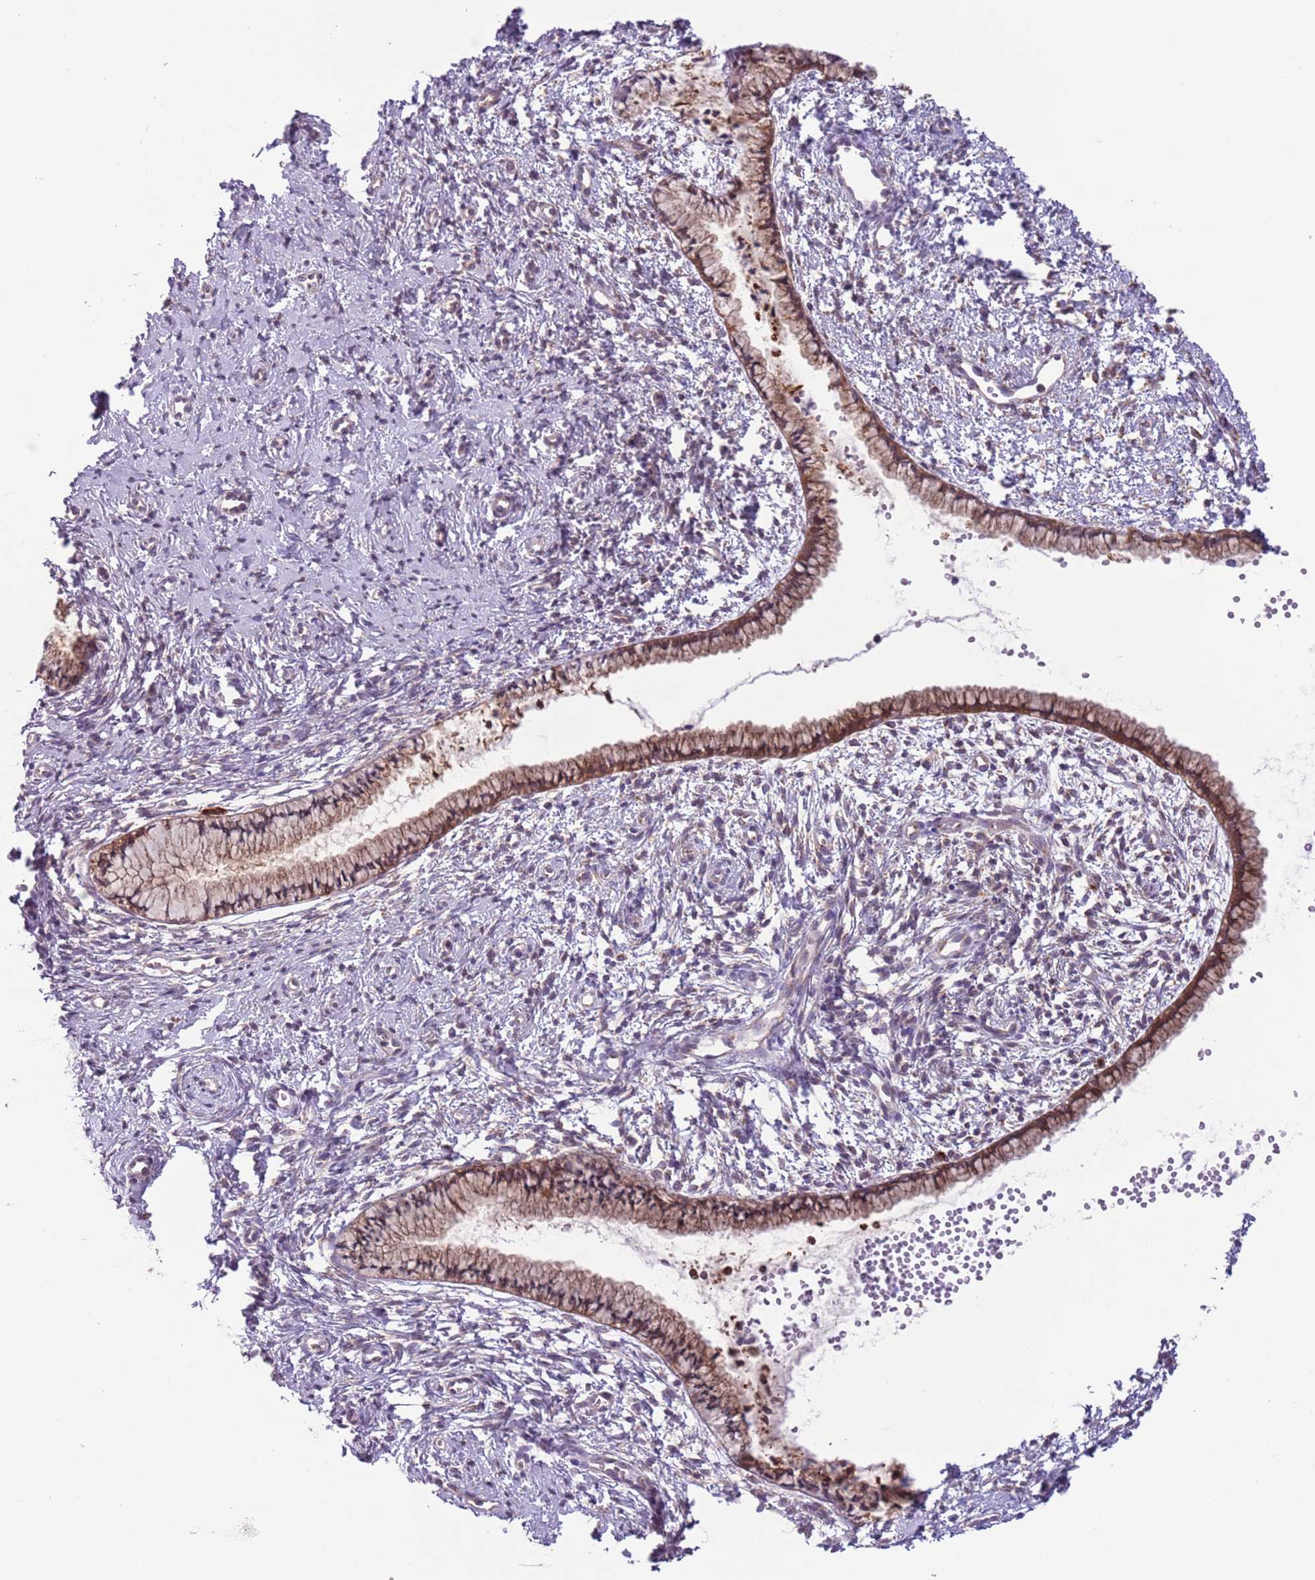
{"staining": {"intensity": "moderate", "quantity": ">75%", "location": "cytoplasmic/membranous"}, "tissue": "cervix", "cell_type": "Glandular cells", "image_type": "normal", "snomed": [{"axis": "morphology", "description": "Normal tissue, NOS"}, {"axis": "topography", "description": "Cervix"}], "caption": "Immunohistochemistry (IHC) image of normal cervix stained for a protein (brown), which displays medium levels of moderate cytoplasmic/membranous expression in about >75% of glandular cells.", "gene": "COPE", "patient": {"sex": "female", "age": 57}}